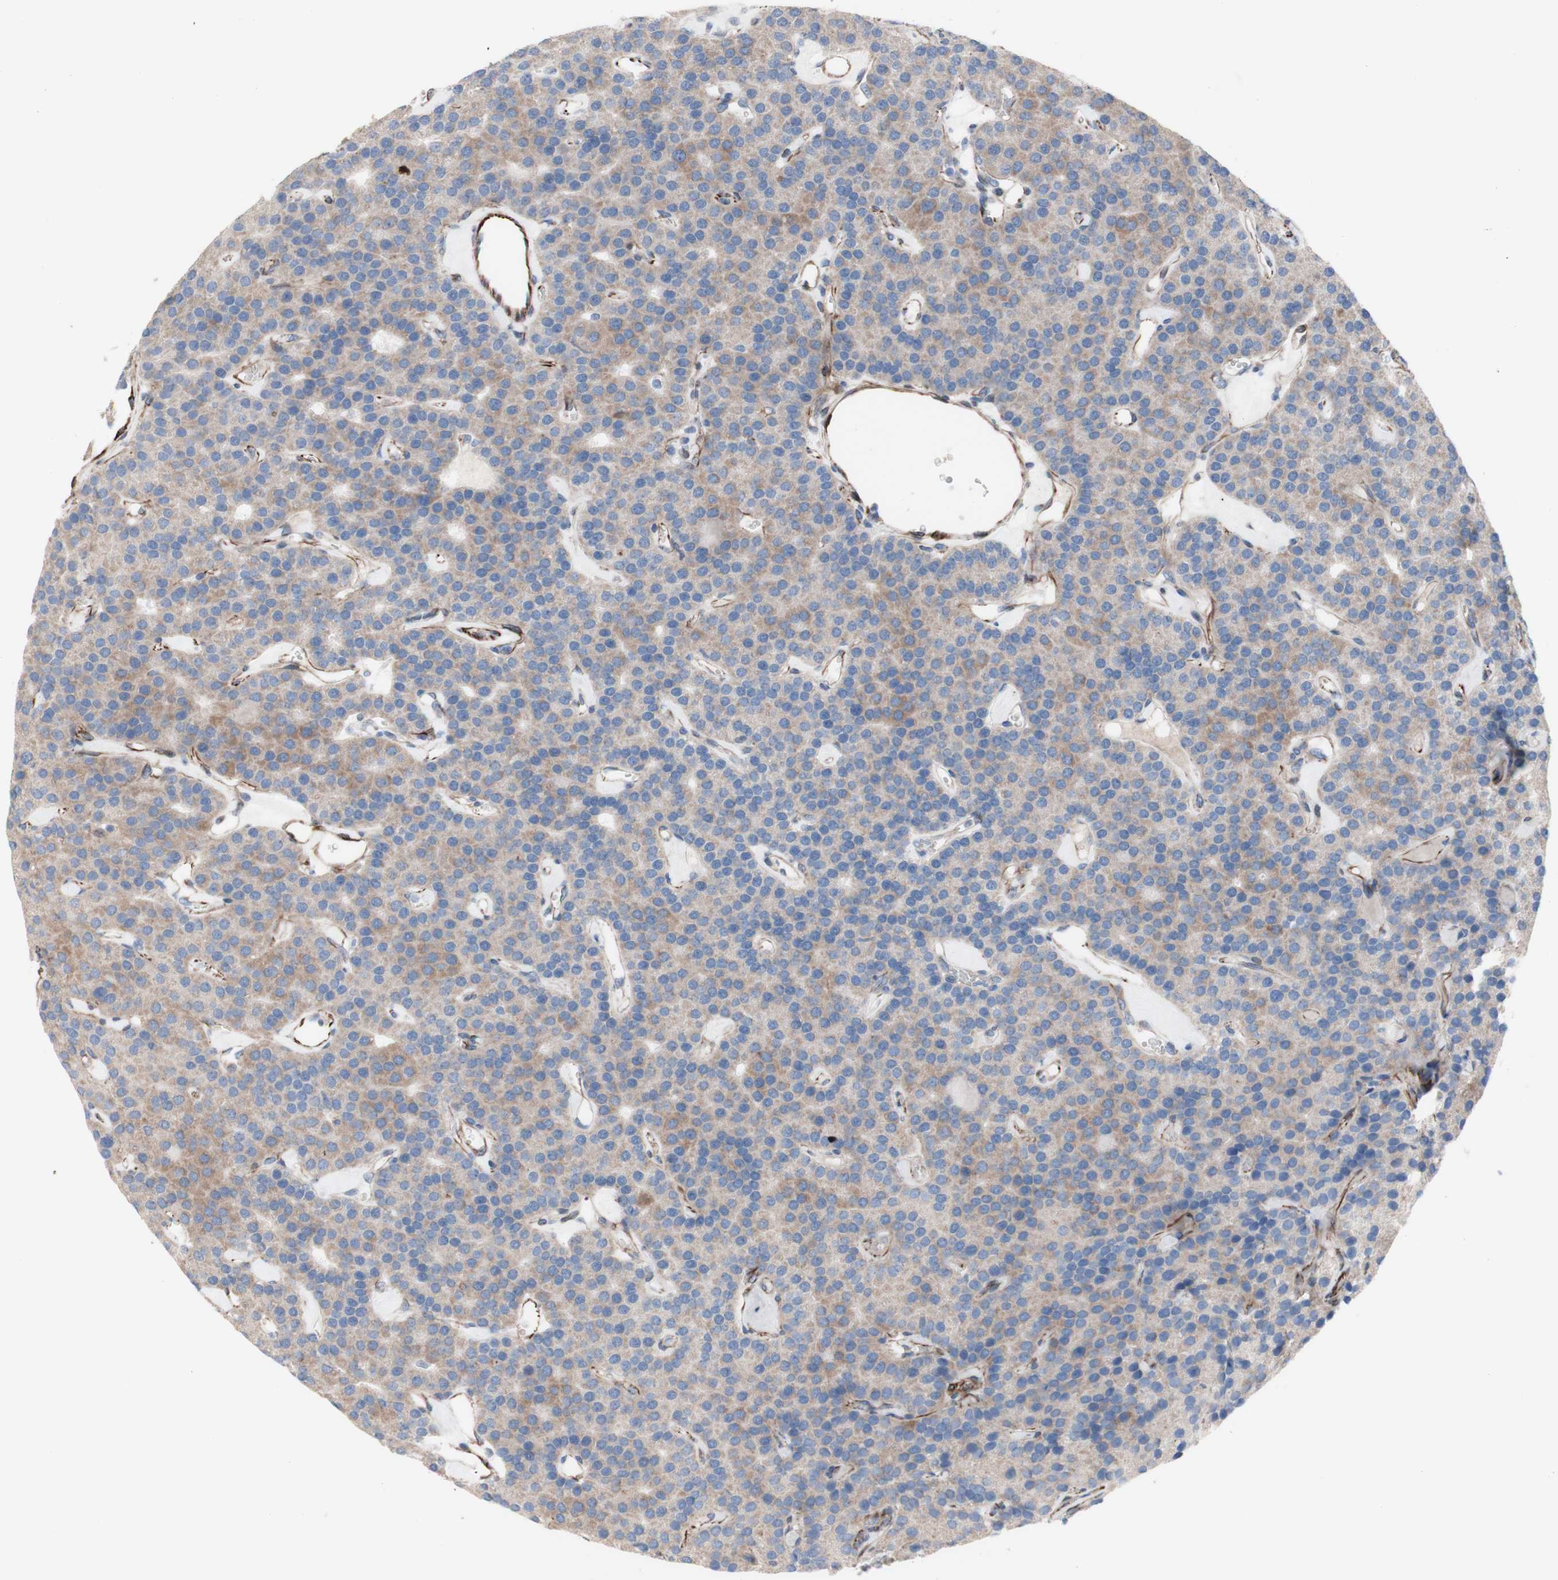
{"staining": {"intensity": "moderate", "quantity": "<25%", "location": "cytoplasmic/membranous"}, "tissue": "parathyroid gland", "cell_type": "Glandular cells", "image_type": "normal", "snomed": [{"axis": "morphology", "description": "Normal tissue, NOS"}, {"axis": "morphology", "description": "Adenoma, NOS"}, {"axis": "topography", "description": "Parathyroid gland"}], "caption": "Glandular cells display moderate cytoplasmic/membranous staining in approximately <25% of cells in benign parathyroid gland.", "gene": "AGPAT5", "patient": {"sex": "female", "age": 86}}